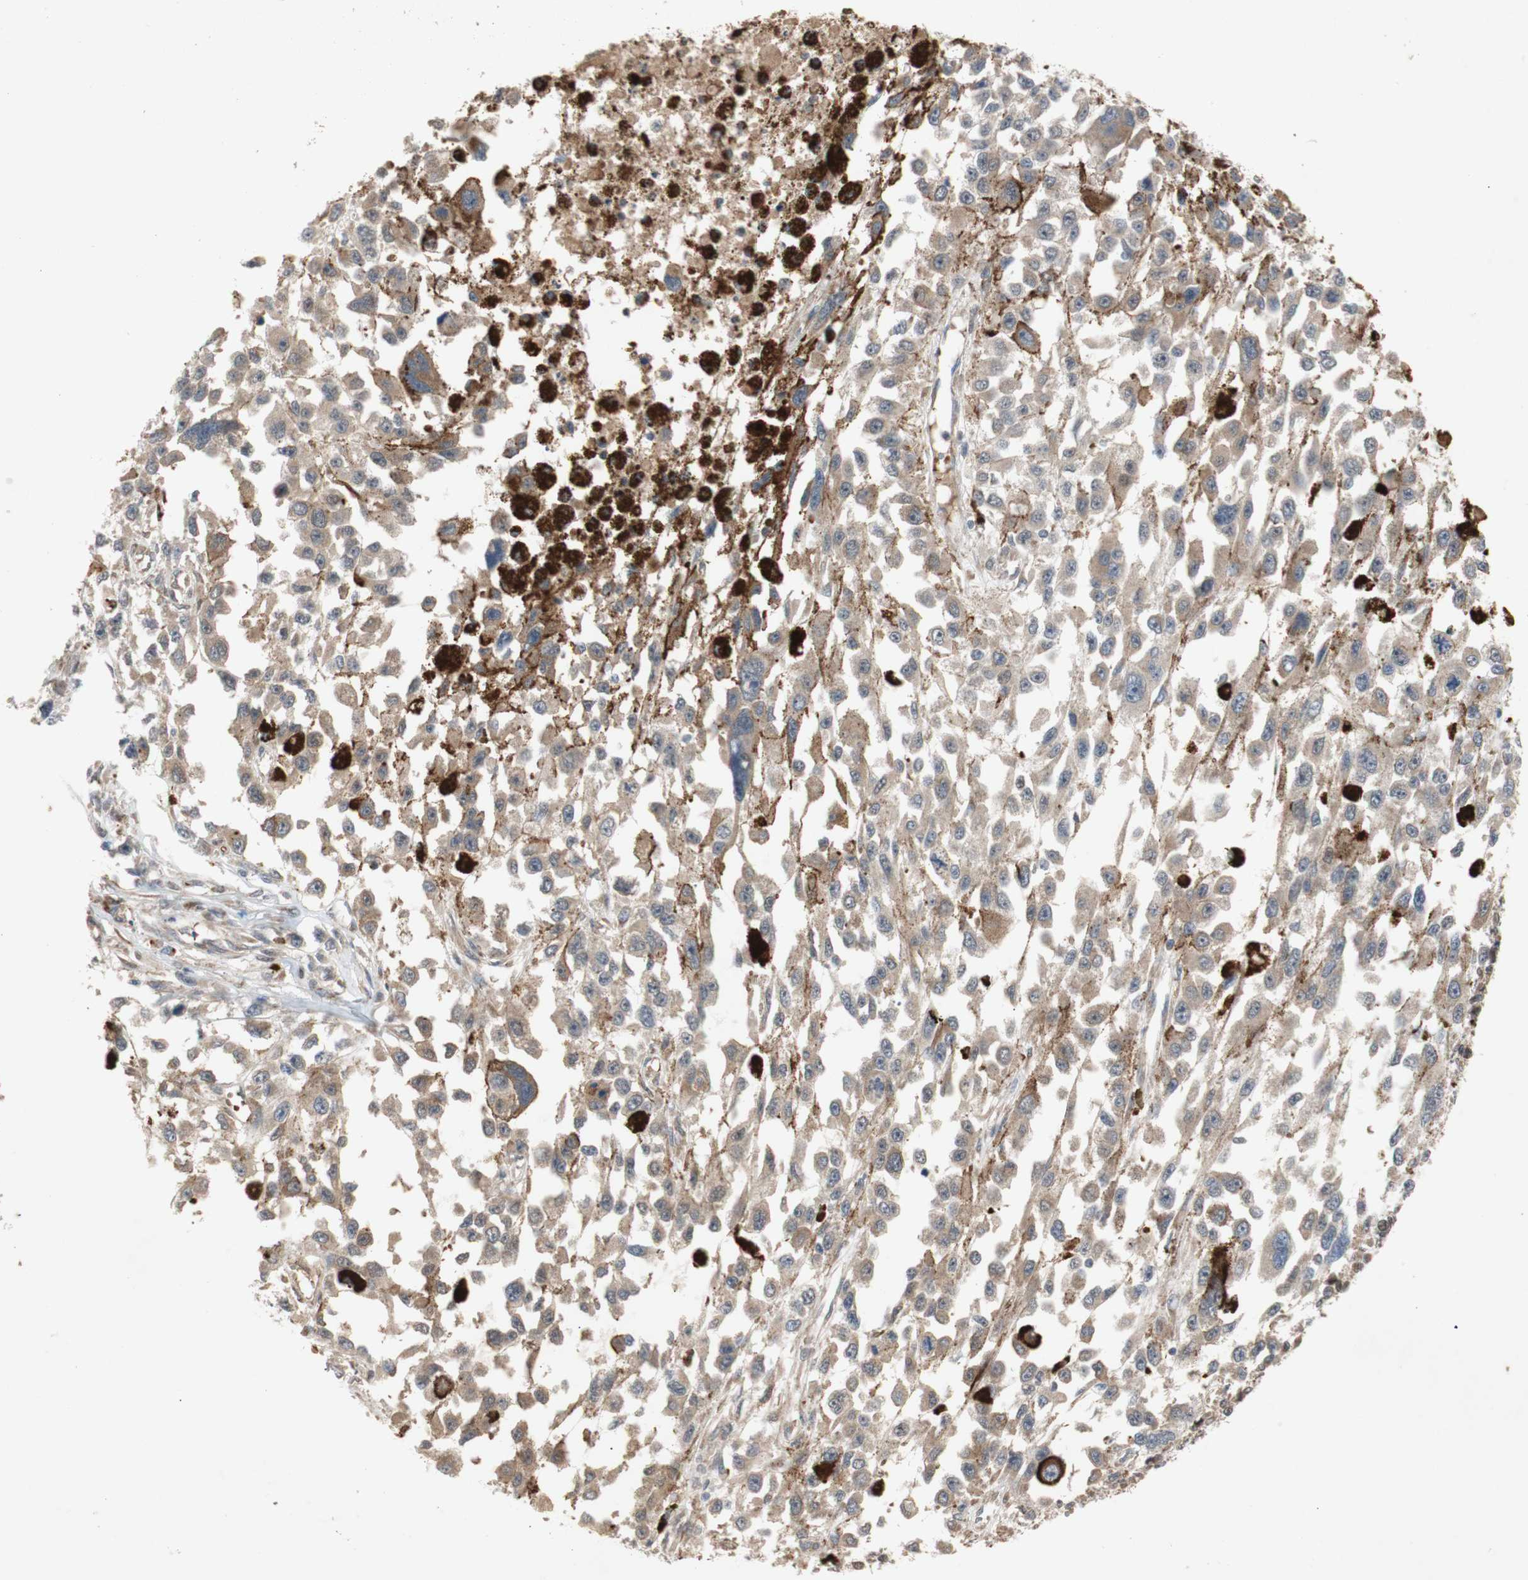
{"staining": {"intensity": "weak", "quantity": ">75%", "location": "cytoplasmic/membranous"}, "tissue": "melanoma", "cell_type": "Tumor cells", "image_type": "cancer", "snomed": [{"axis": "morphology", "description": "Malignant melanoma, Metastatic site"}, {"axis": "topography", "description": "Lymph node"}], "caption": "Protein analysis of melanoma tissue demonstrates weak cytoplasmic/membranous staining in about >75% of tumor cells.", "gene": "PKN1", "patient": {"sex": "male", "age": 59}}